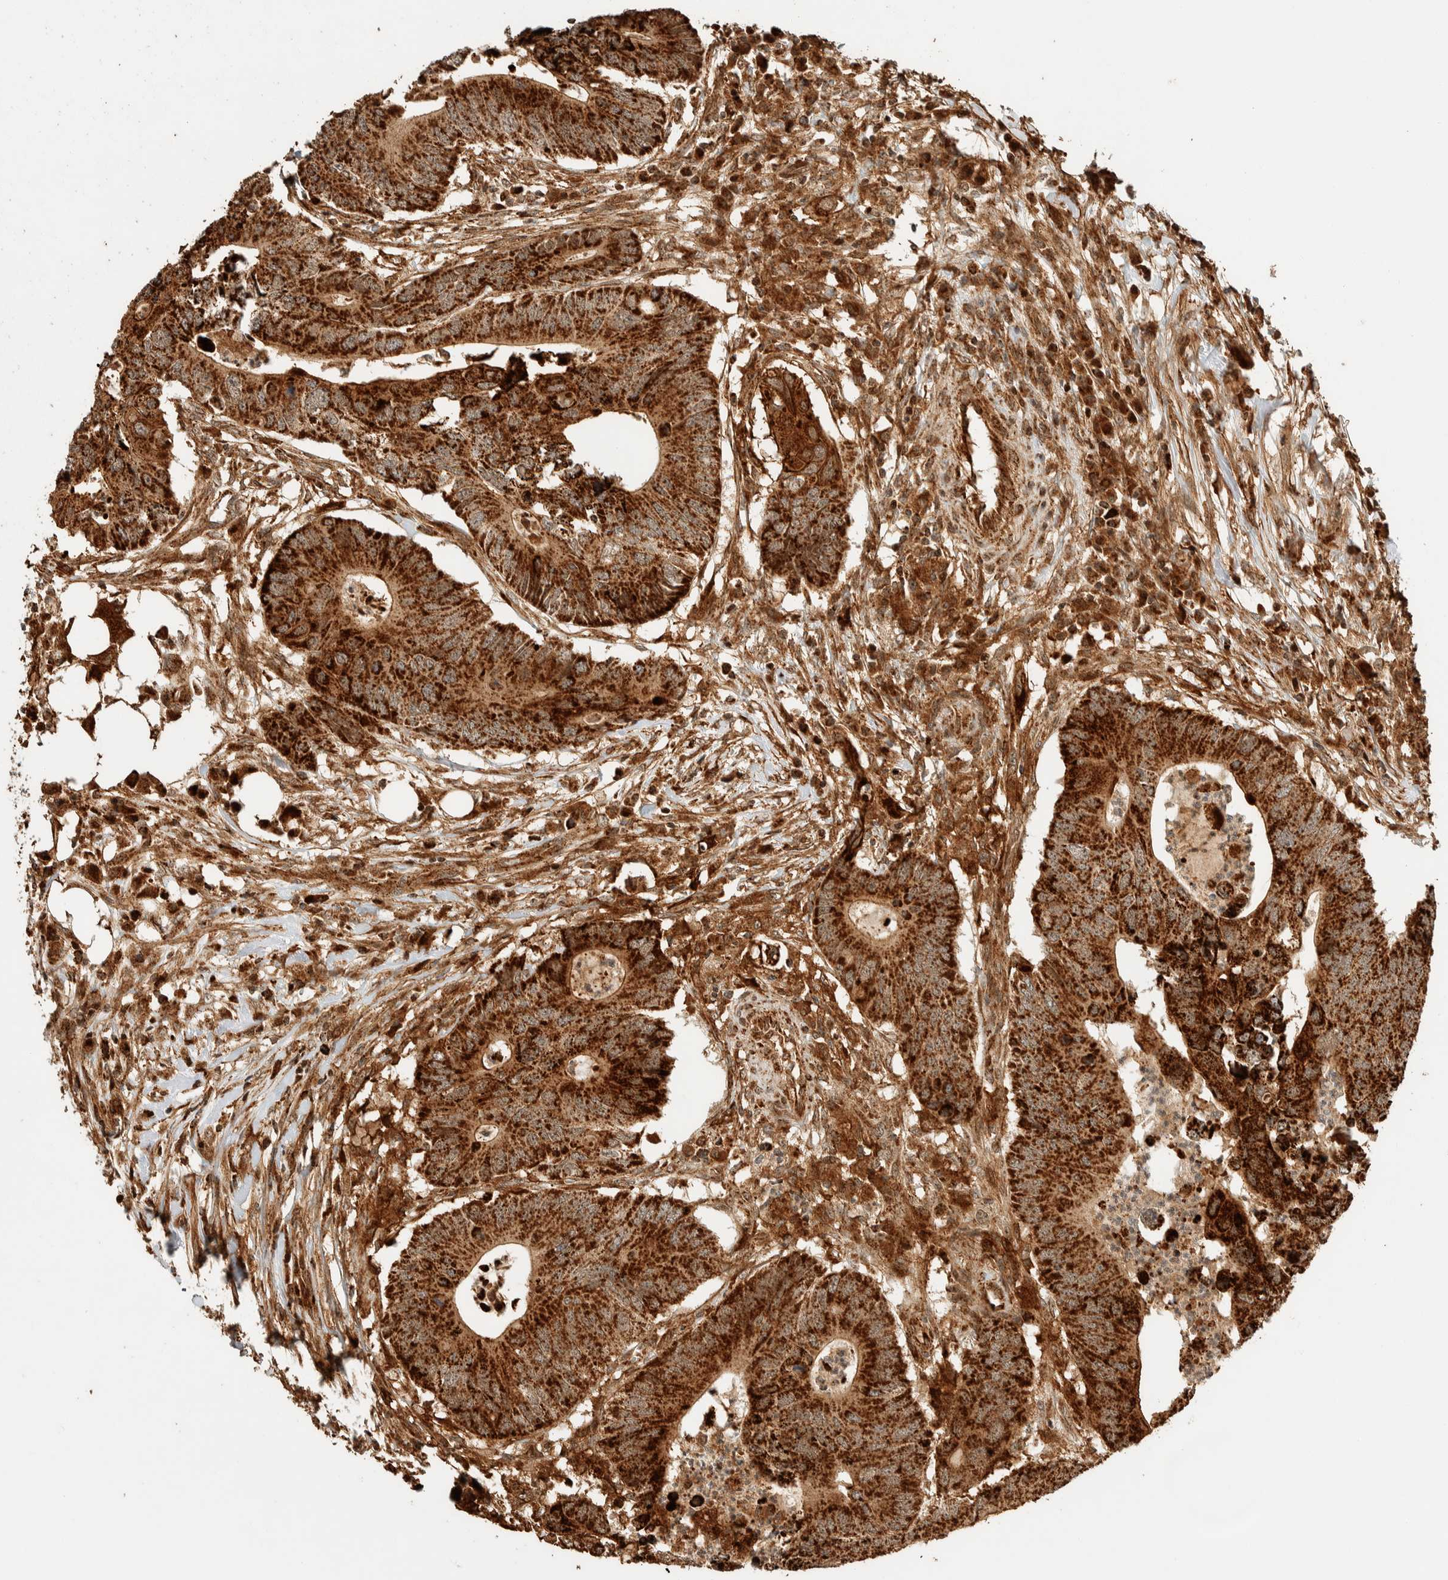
{"staining": {"intensity": "strong", "quantity": ">75%", "location": "cytoplasmic/membranous"}, "tissue": "colorectal cancer", "cell_type": "Tumor cells", "image_type": "cancer", "snomed": [{"axis": "morphology", "description": "Adenocarcinoma, NOS"}, {"axis": "topography", "description": "Colon"}], "caption": "A brown stain highlights strong cytoplasmic/membranous positivity of a protein in human colorectal adenocarcinoma tumor cells.", "gene": "KIF9", "patient": {"sex": "male", "age": 71}}